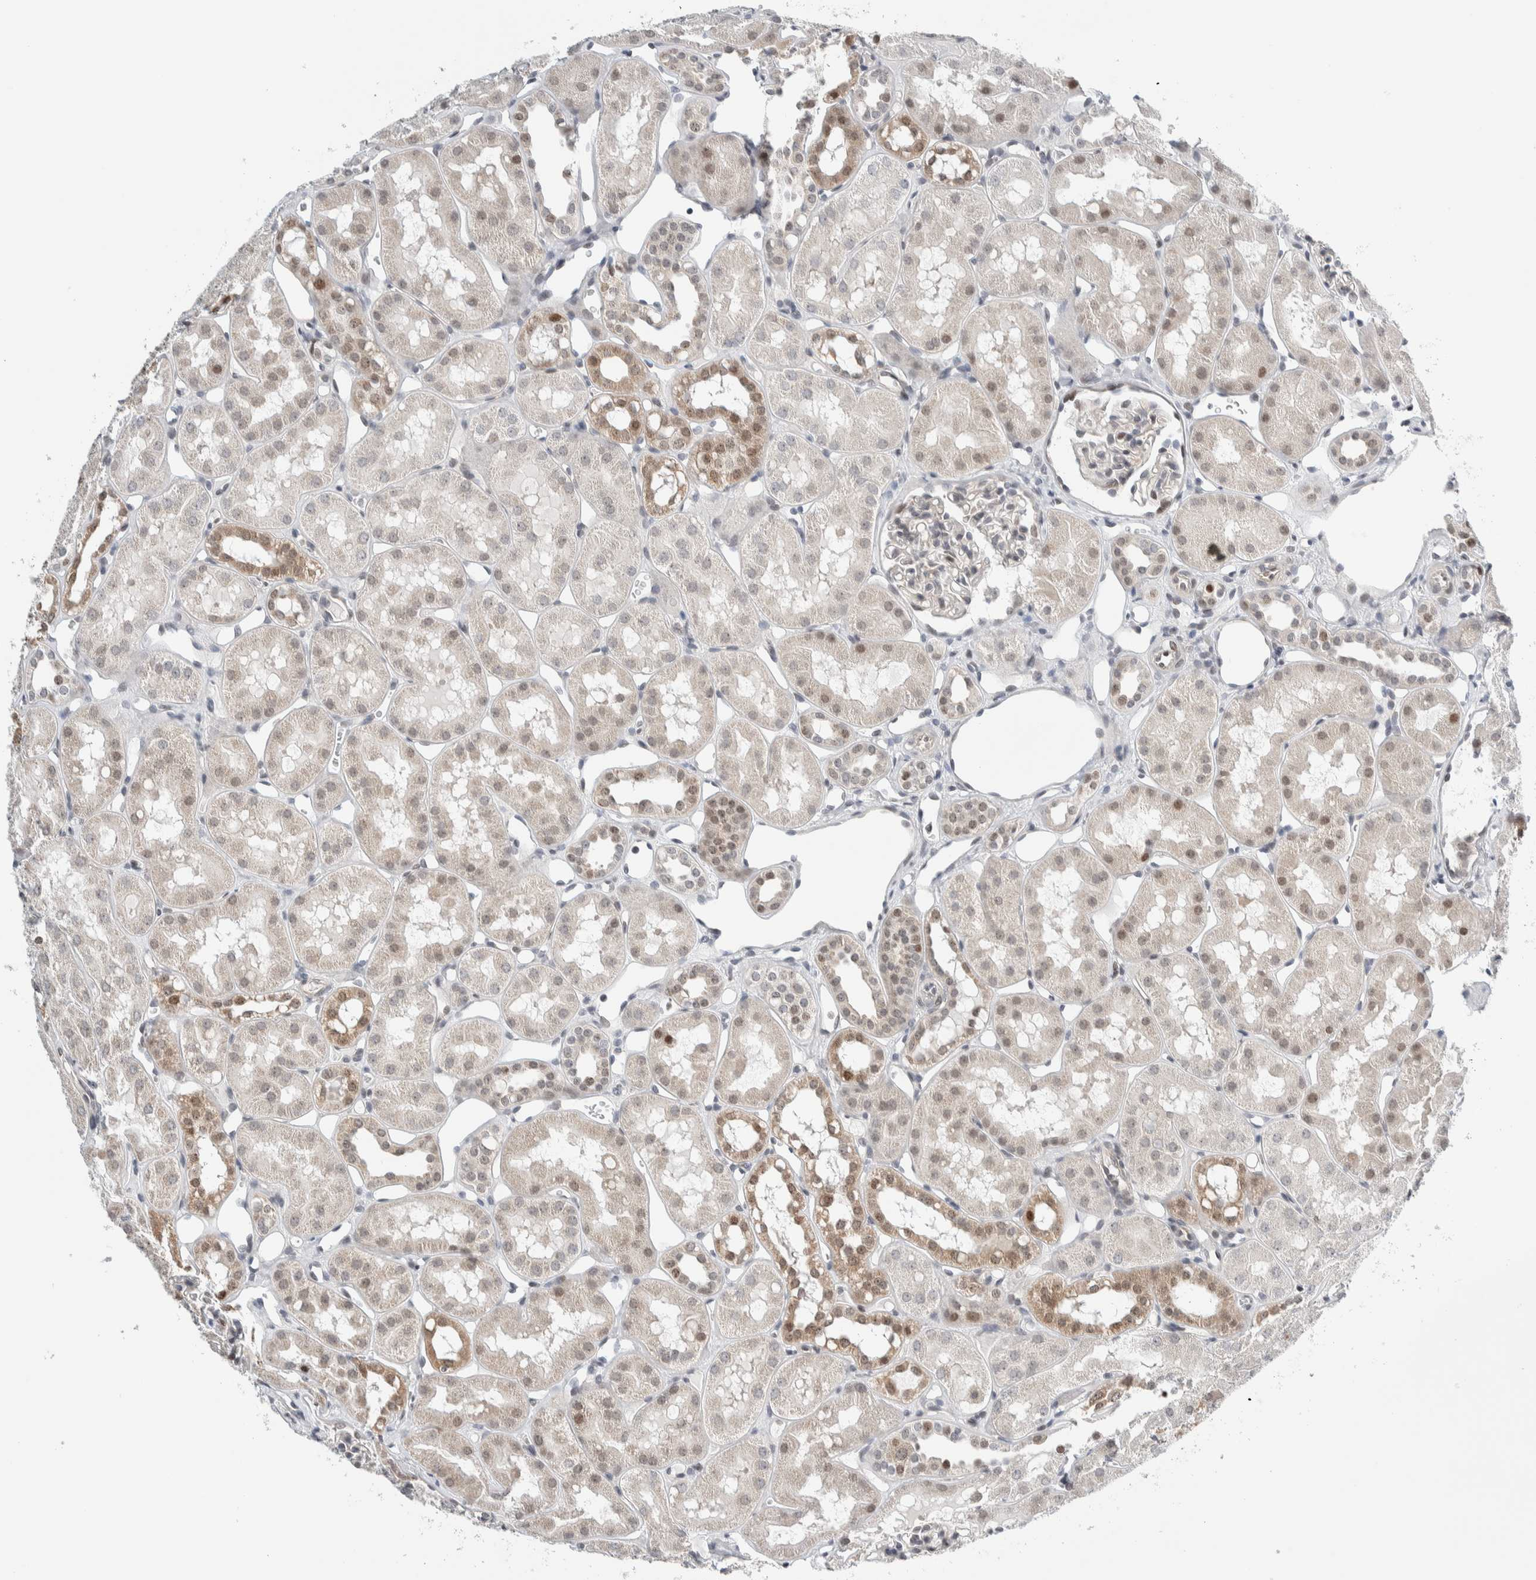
{"staining": {"intensity": "negative", "quantity": "none", "location": "none"}, "tissue": "kidney", "cell_type": "Cells in glomeruli", "image_type": "normal", "snomed": [{"axis": "morphology", "description": "Normal tissue, NOS"}, {"axis": "topography", "description": "Kidney"}], "caption": "IHC of normal human kidney reveals no positivity in cells in glomeruli.", "gene": "NEUROD1", "patient": {"sex": "male", "age": 16}}